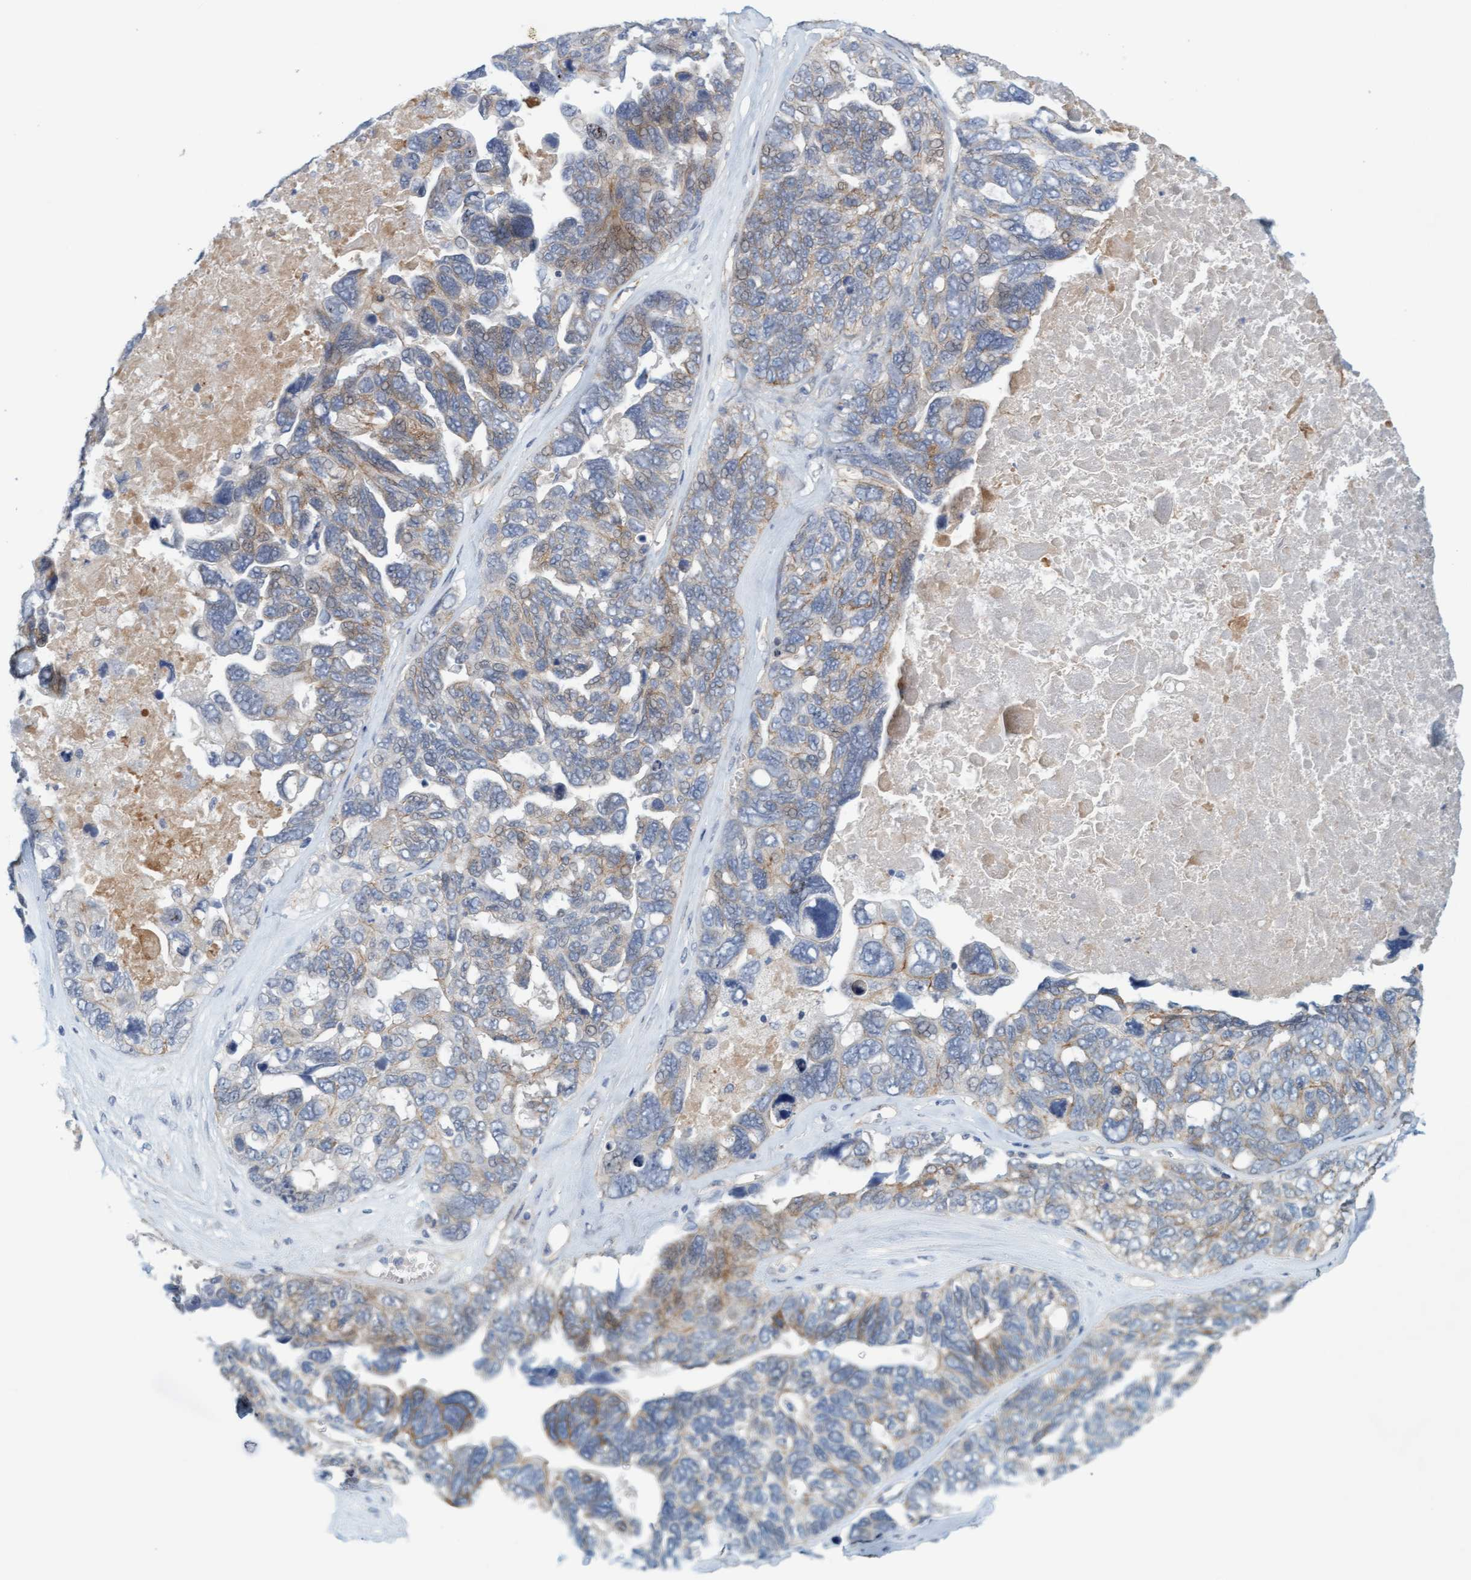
{"staining": {"intensity": "weak", "quantity": "<25%", "location": "cytoplasmic/membranous"}, "tissue": "ovarian cancer", "cell_type": "Tumor cells", "image_type": "cancer", "snomed": [{"axis": "morphology", "description": "Cystadenocarcinoma, serous, NOS"}, {"axis": "topography", "description": "Ovary"}], "caption": "Human ovarian cancer stained for a protein using immunohistochemistry displays no expression in tumor cells.", "gene": "KRBA2", "patient": {"sex": "female", "age": 79}}